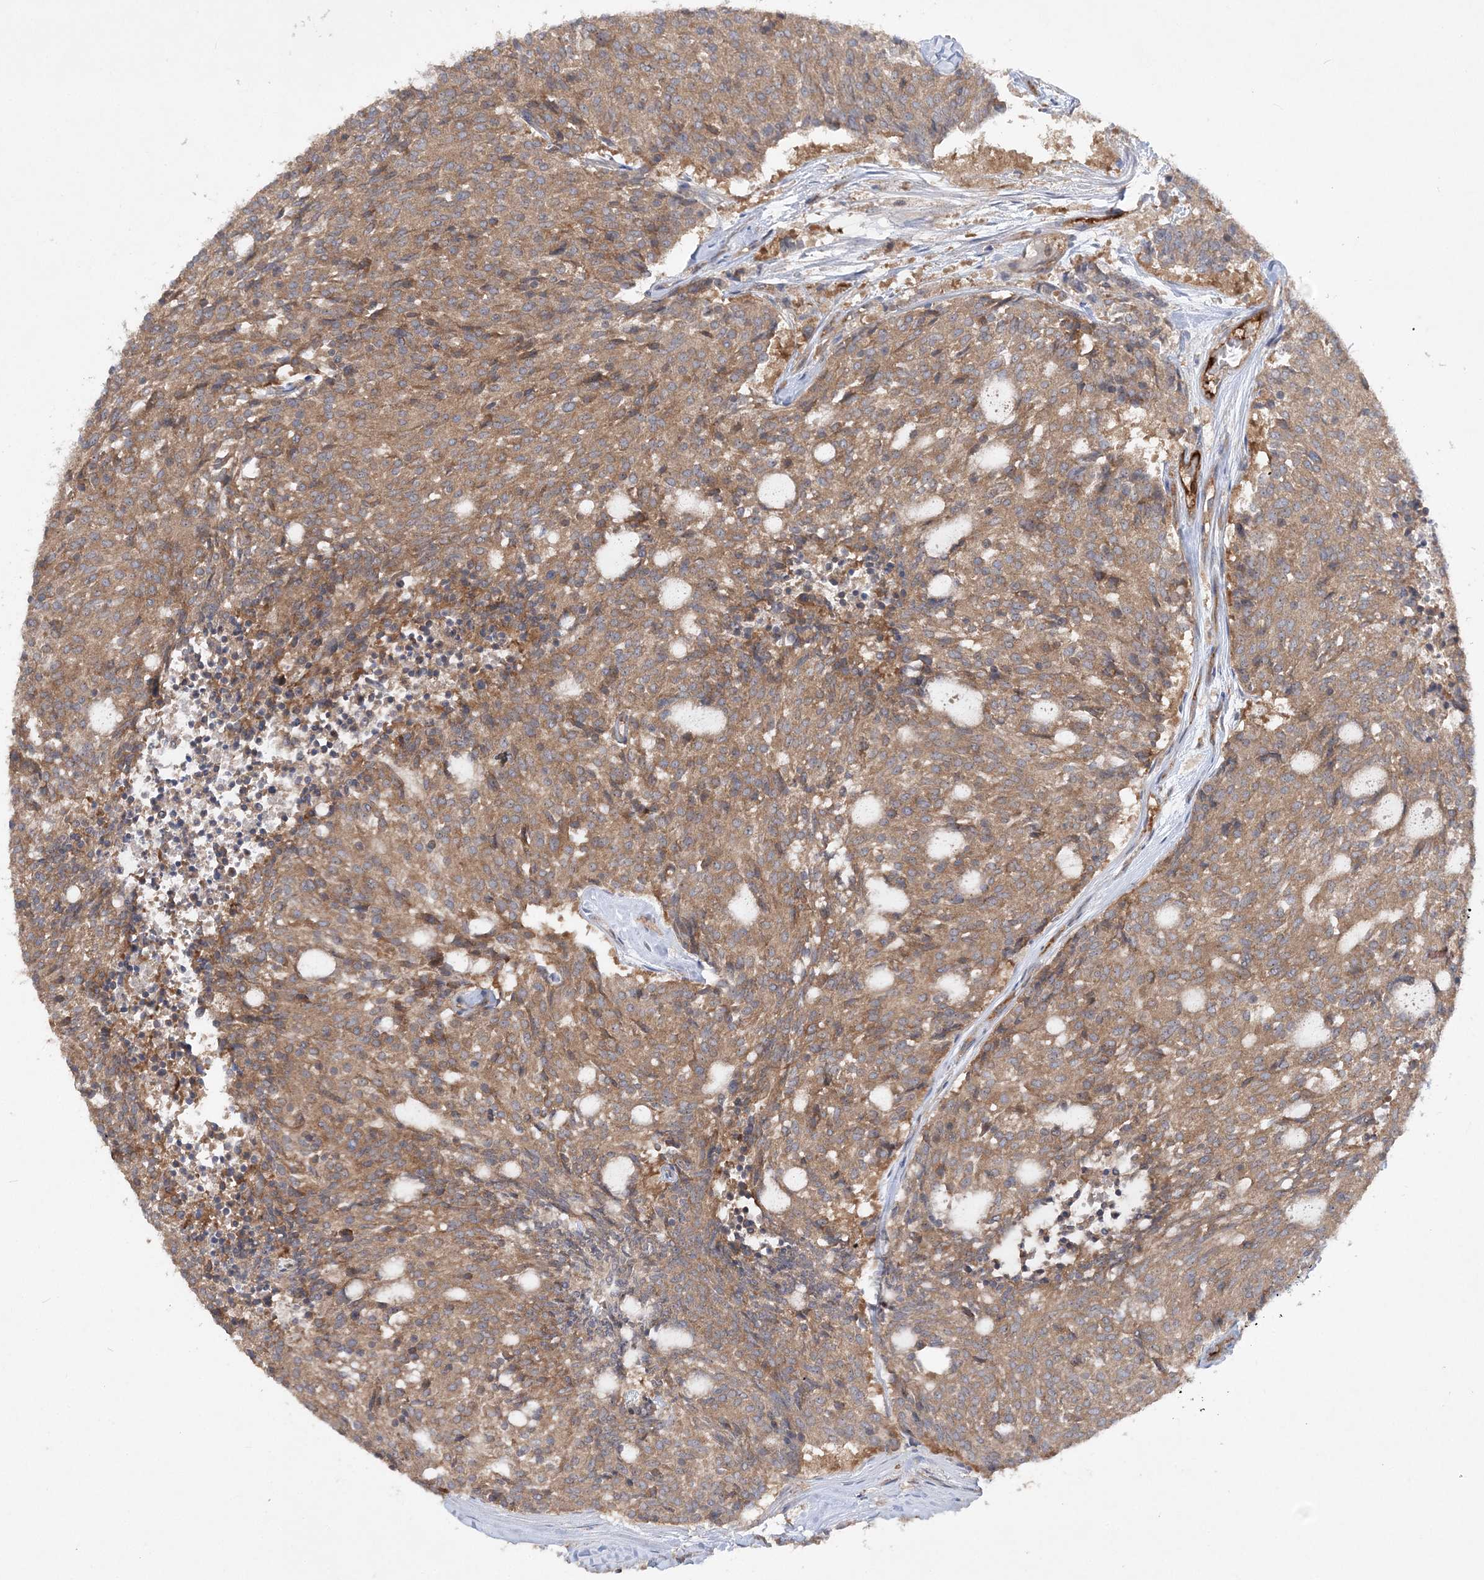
{"staining": {"intensity": "moderate", "quantity": ">75%", "location": "cytoplasmic/membranous"}, "tissue": "carcinoid", "cell_type": "Tumor cells", "image_type": "cancer", "snomed": [{"axis": "morphology", "description": "Carcinoid, malignant, NOS"}, {"axis": "topography", "description": "Pancreas"}], "caption": "There is medium levels of moderate cytoplasmic/membranous expression in tumor cells of malignant carcinoid, as demonstrated by immunohistochemical staining (brown color).", "gene": "ACAP2", "patient": {"sex": "female", "age": 54}}